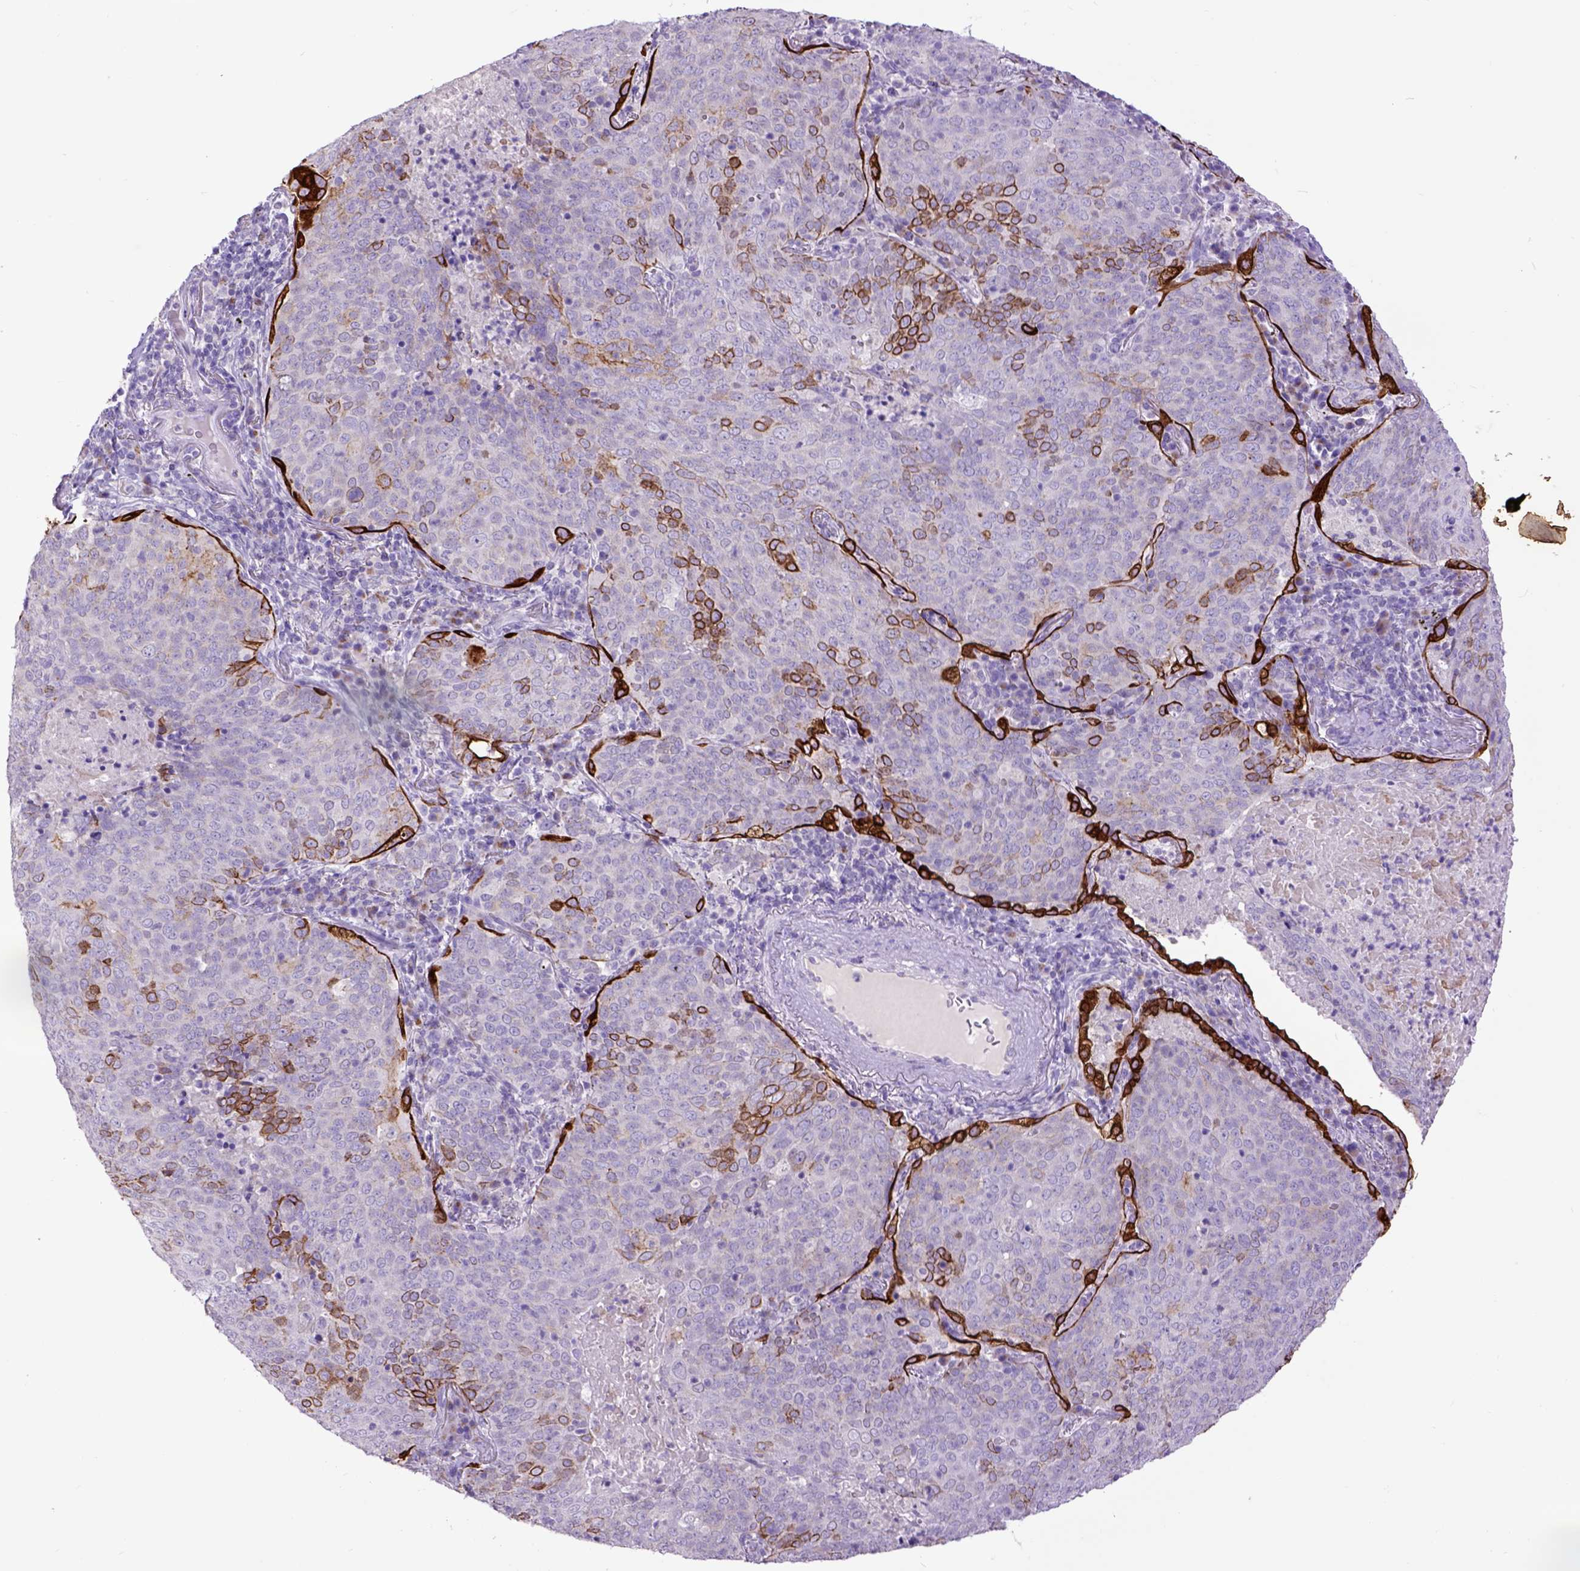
{"staining": {"intensity": "moderate", "quantity": "<25%", "location": "cytoplasmic/membranous"}, "tissue": "lung cancer", "cell_type": "Tumor cells", "image_type": "cancer", "snomed": [{"axis": "morphology", "description": "Squamous cell carcinoma, NOS"}, {"axis": "topography", "description": "Lung"}], "caption": "This image reveals IHC staining of human lung cancer, with low moderate cytoplasmic/membranous staining in approximately <25% of tumor cells.", "gene": "RAB25", "patient": {"sex": "male", "age": 82}}